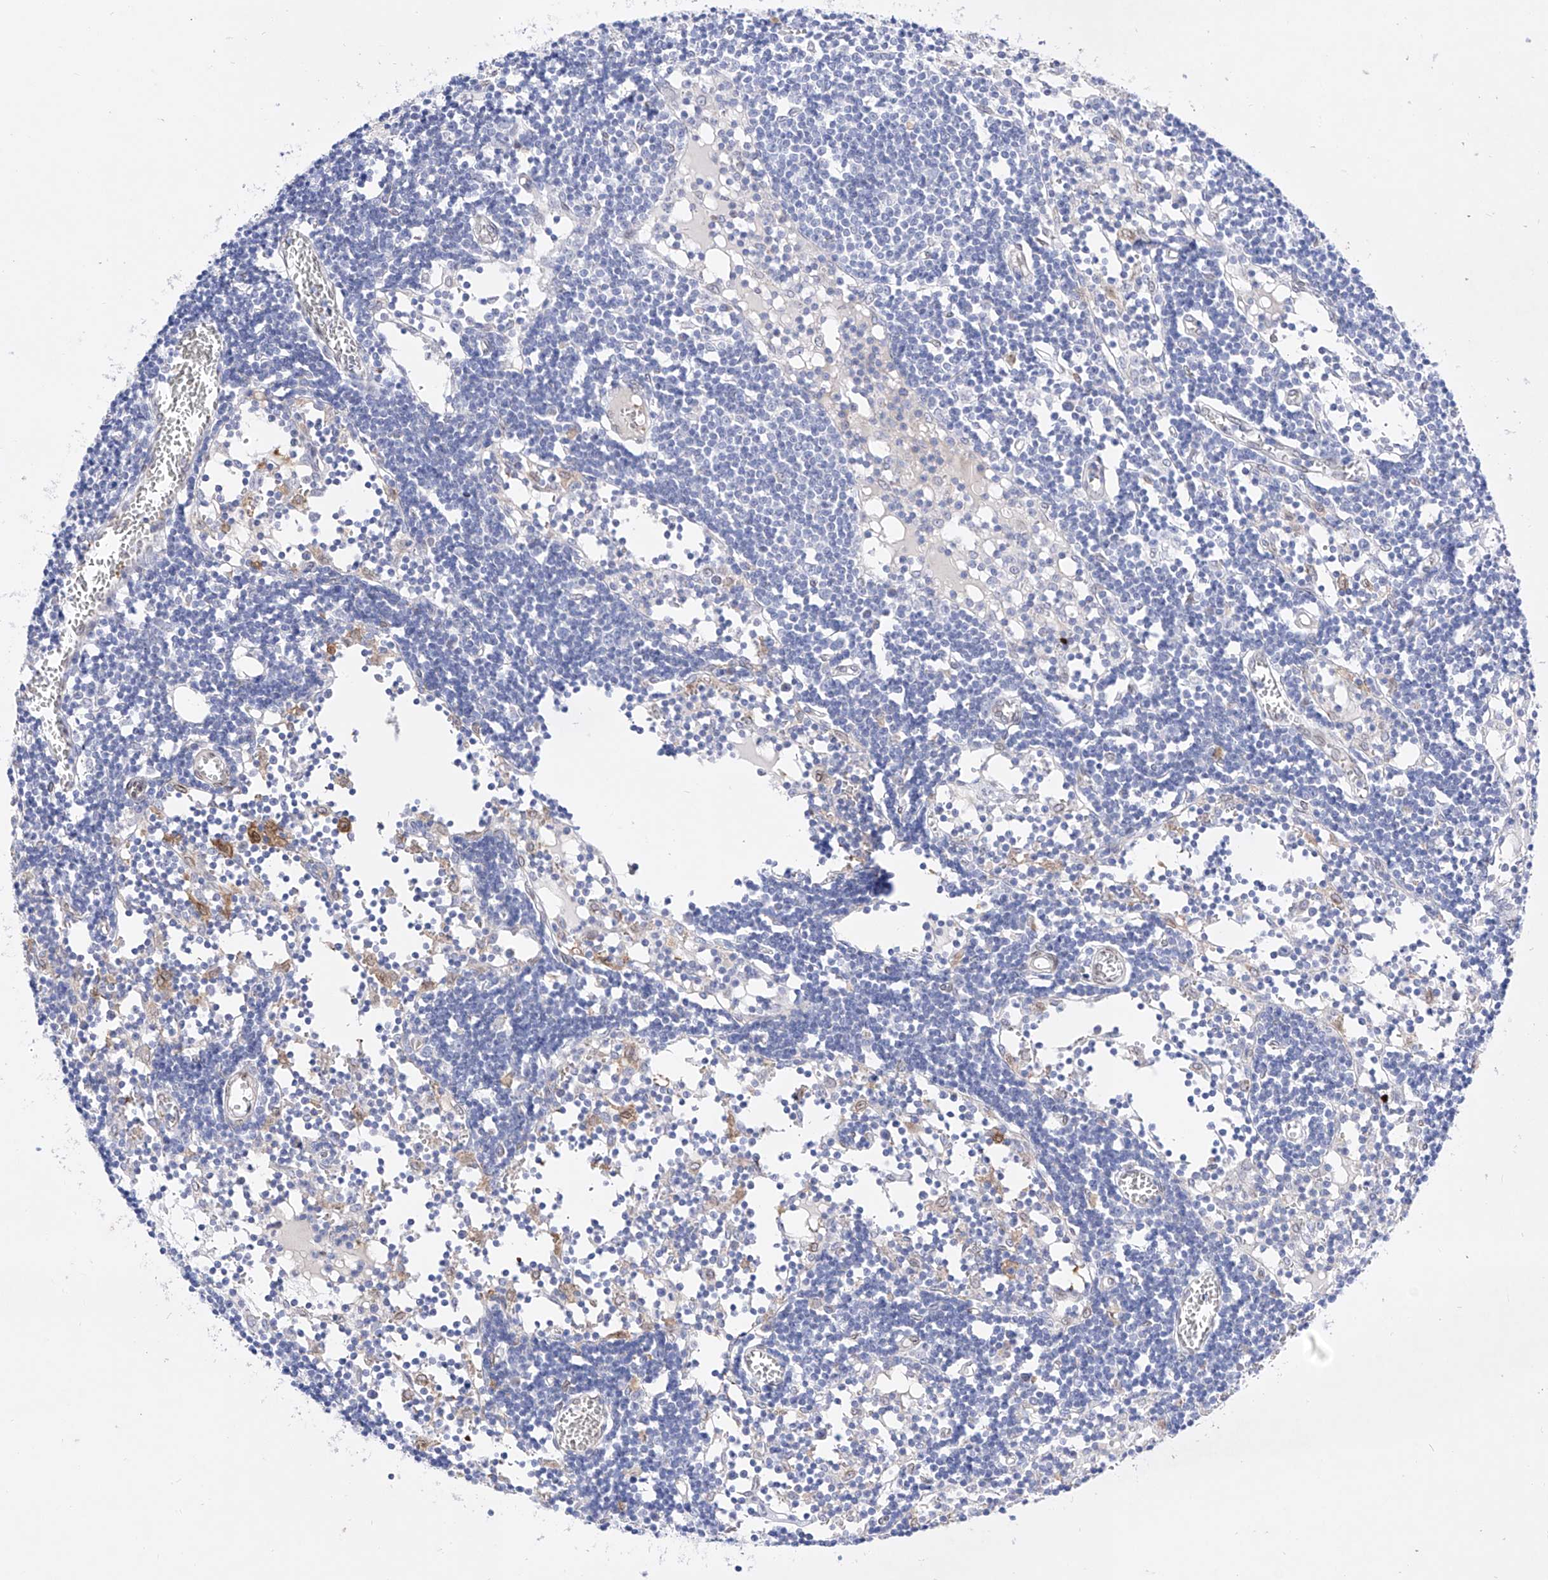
{"staining": {"intensity": "negative", "quantity": "none", "location": "none"}, "tissue": "lymph node", "cell_type": "Germinal center cells", "image_type": "normal", "snomed": [{"axis": "morphology", "description": "Normal tissue, NOS"}, {"axis": "topography", "description": "Lymph node"}], "caption": "DAB immunohistochemical staining of unremarkable lymph node demonstrates no significant positivity in germinal center cells. (DAB immunohistochemistry (IHC) with hematoxylin counter stain).", "gene": "LCLAT1", "patient": {"sex": "female", "age": 11}}